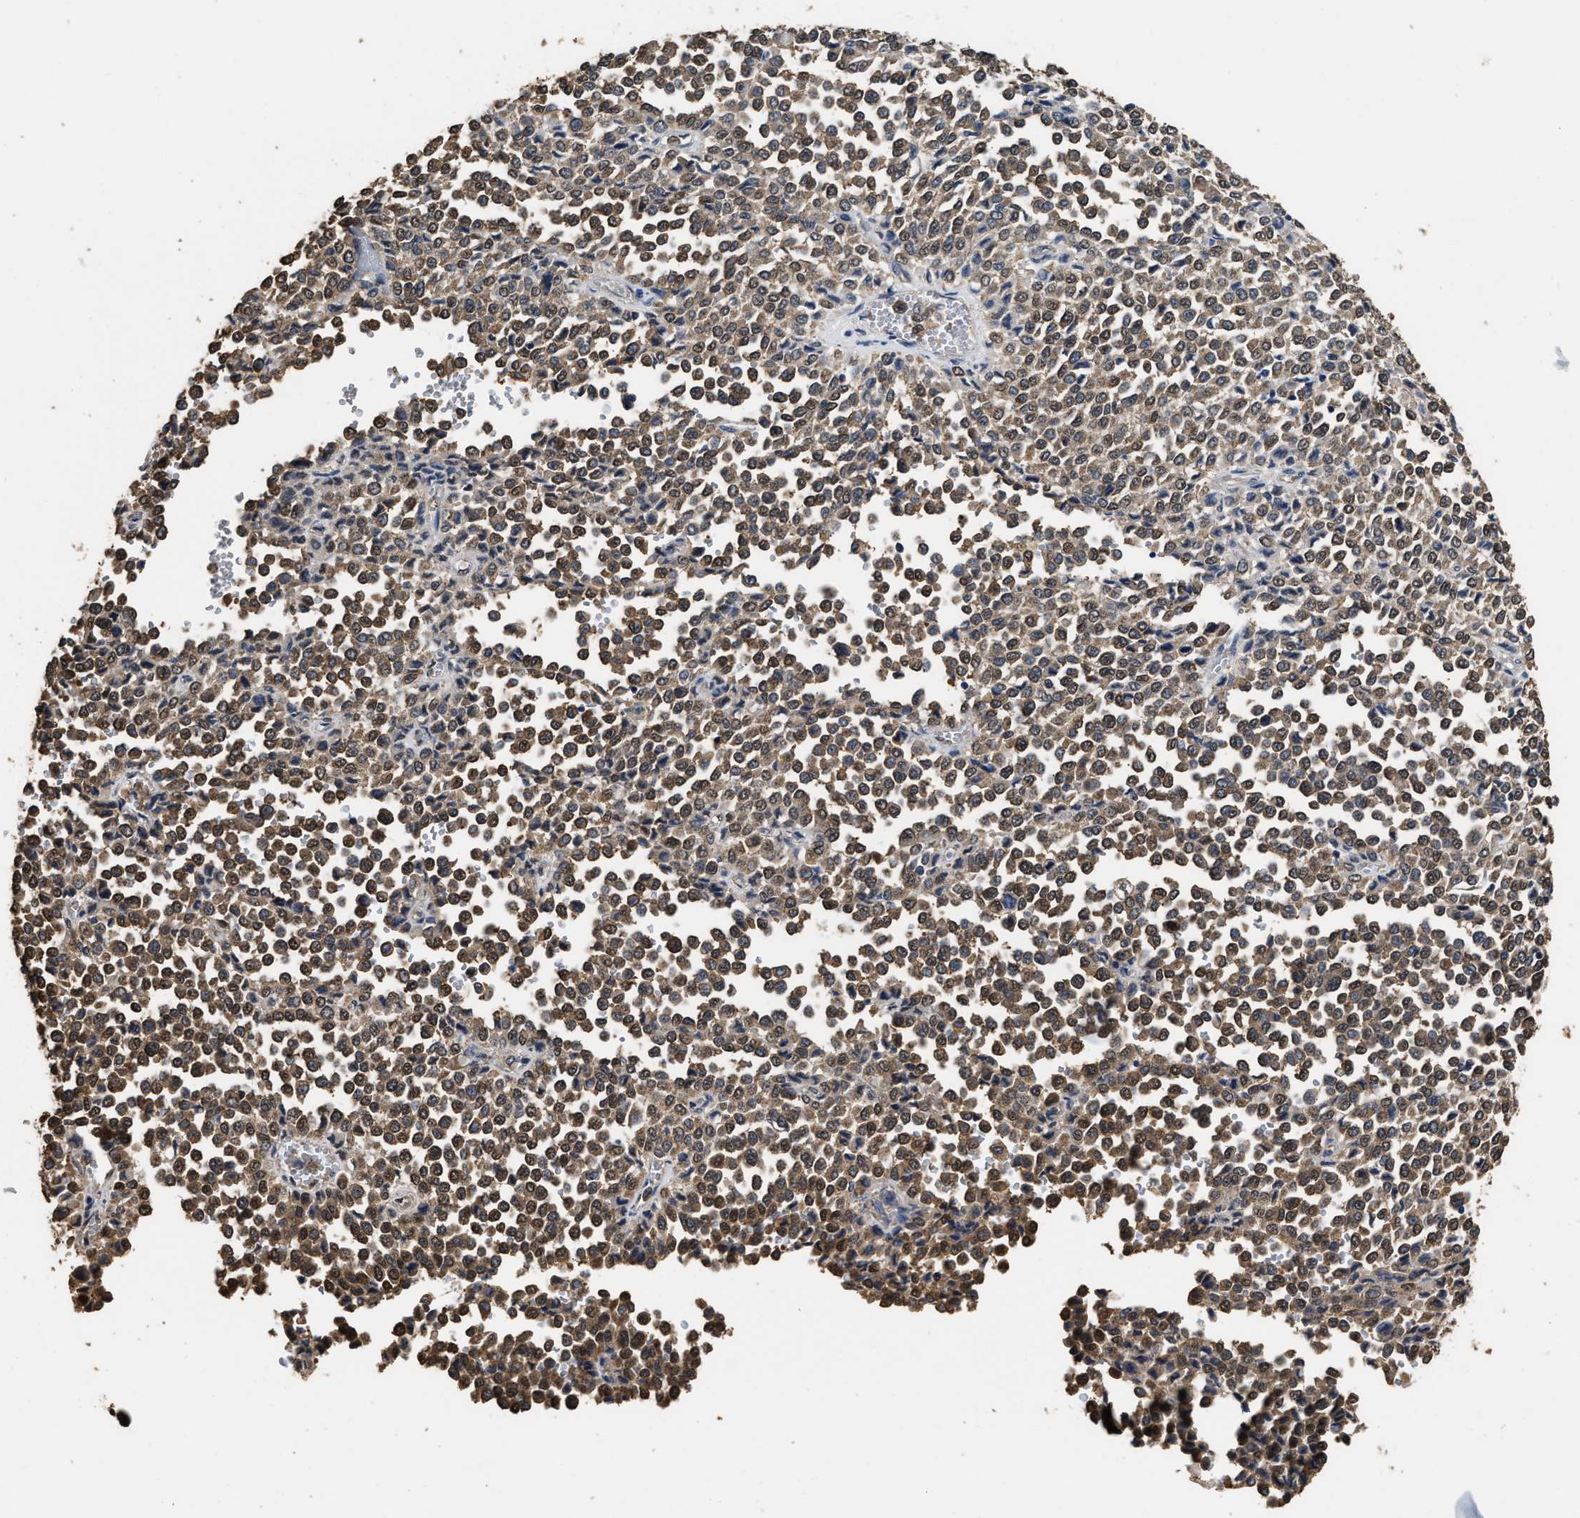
{"staining": {"intensity": "weak", "quantity": ">75%", "location": "cytoplasmic/membranous,nuclear"}, "tissue": "melanoma", "cell_type": "Tumor cells", "image_type": "cancer", "snomed": [{"axis": "morphology", "description": "Malignant melanoma, Metastatic site"}, {"axis": "topography", "description": "Pancreas"}], "caption": "IHC of human melanoma reveals low levels of weak cytoplasmic/membranous and nuclear positivity in approximately >75% of tumor cells.", "gene": "YWHAE", "patient": {"sex": "female", "age": 30}}